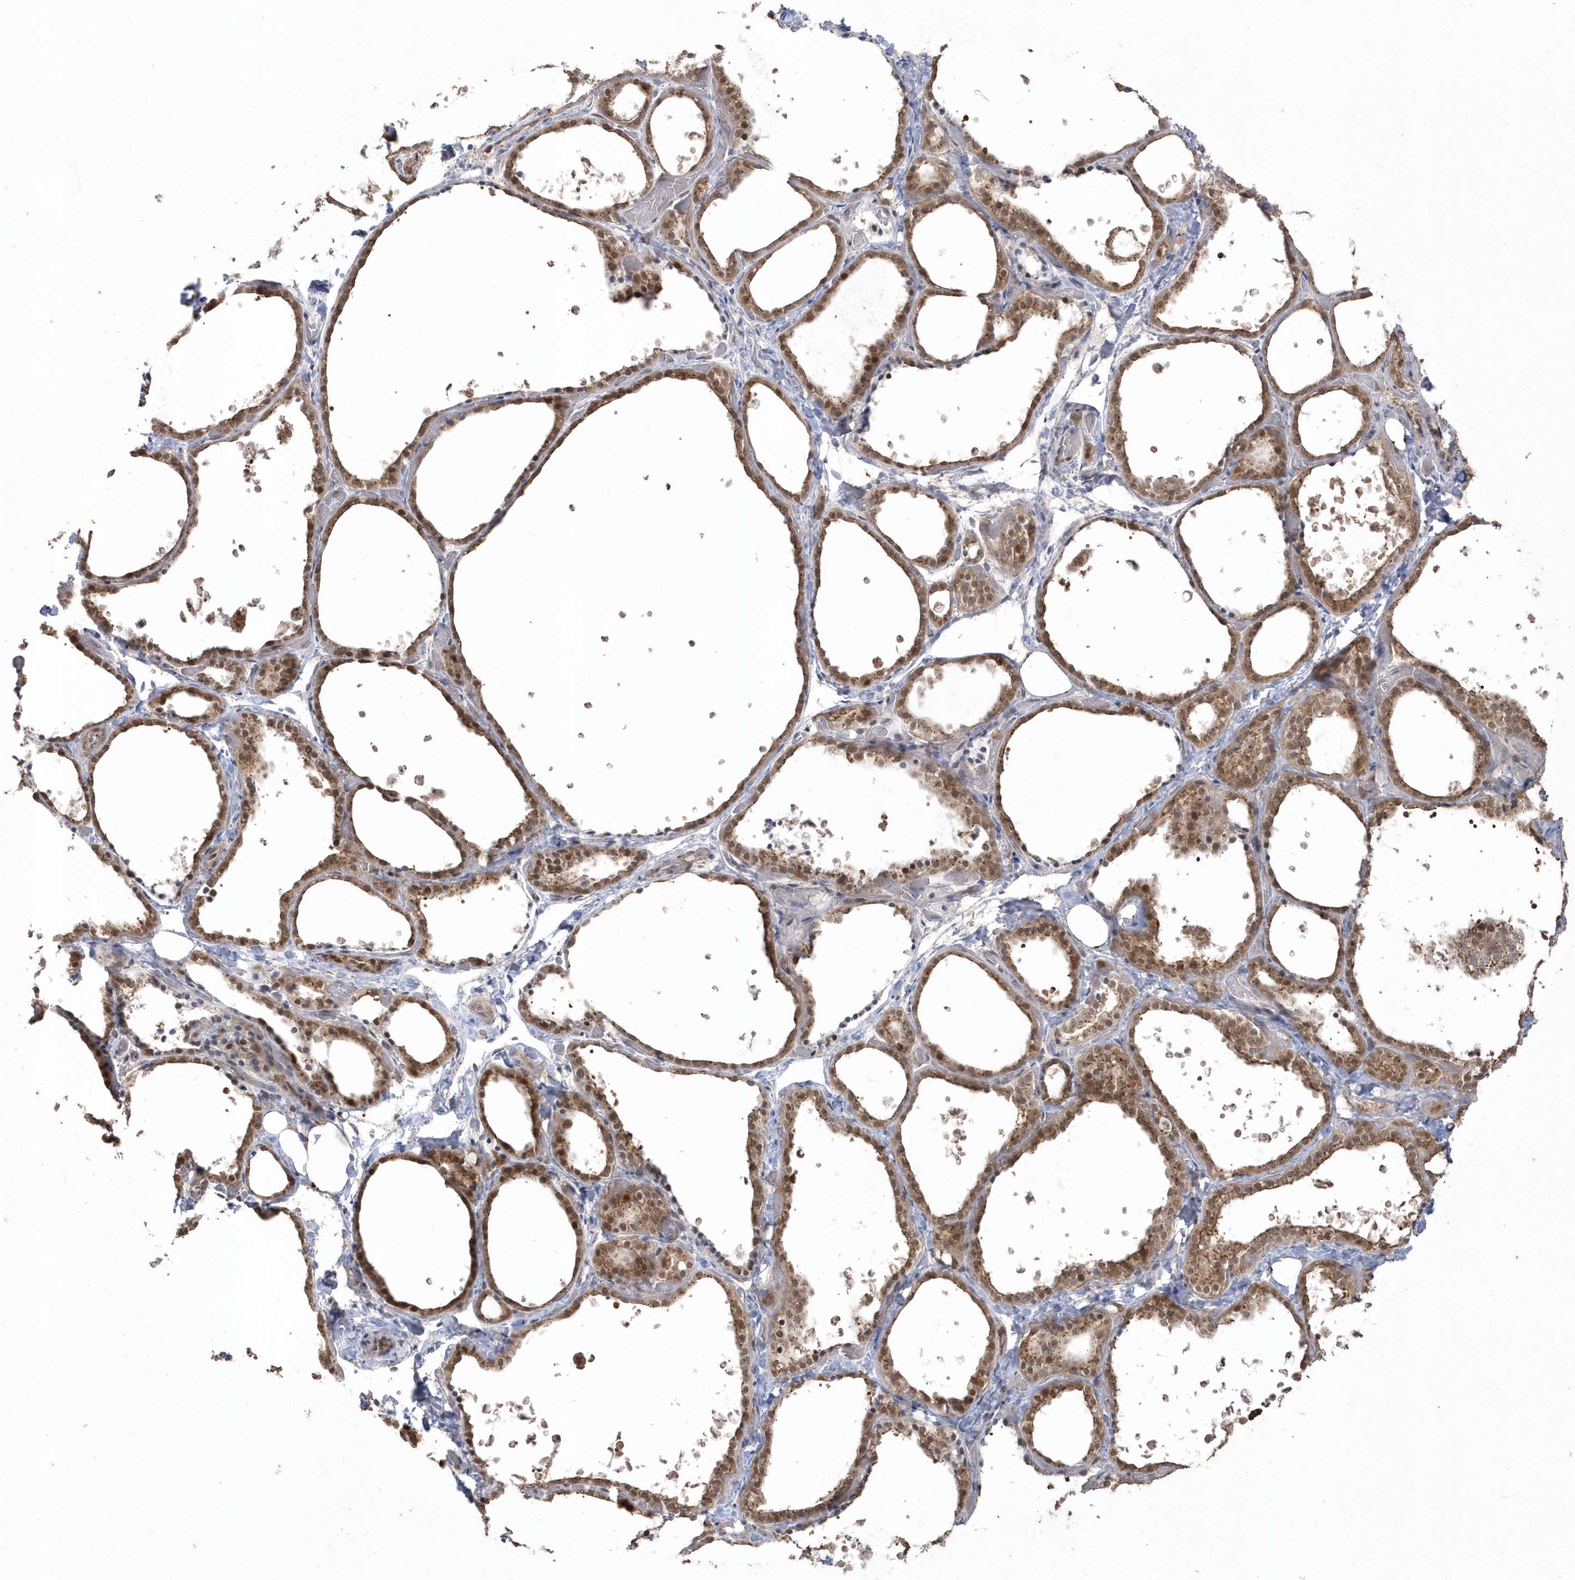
{"staining": {"intensity": "moderate", "quantity": ">75%", "location": "cytoplasmic/membranous"}, "tissue": "thyroid gland", "cell_type": "Glandular cells", "image_type": "normal", "snomed": [{"axis": "morphology", "description": "Normal tissue, NOS"}, {"axis": "topography", "description": "Thyroid gland"}], "caption": "A medium amount of moderate cytoplasmic/membranous expression is appreciated in approximately >75% of glandular cells in benign thyroid gland.", "gene": "GEMIN6", "patient": {"sex": "female", "age": 44}}